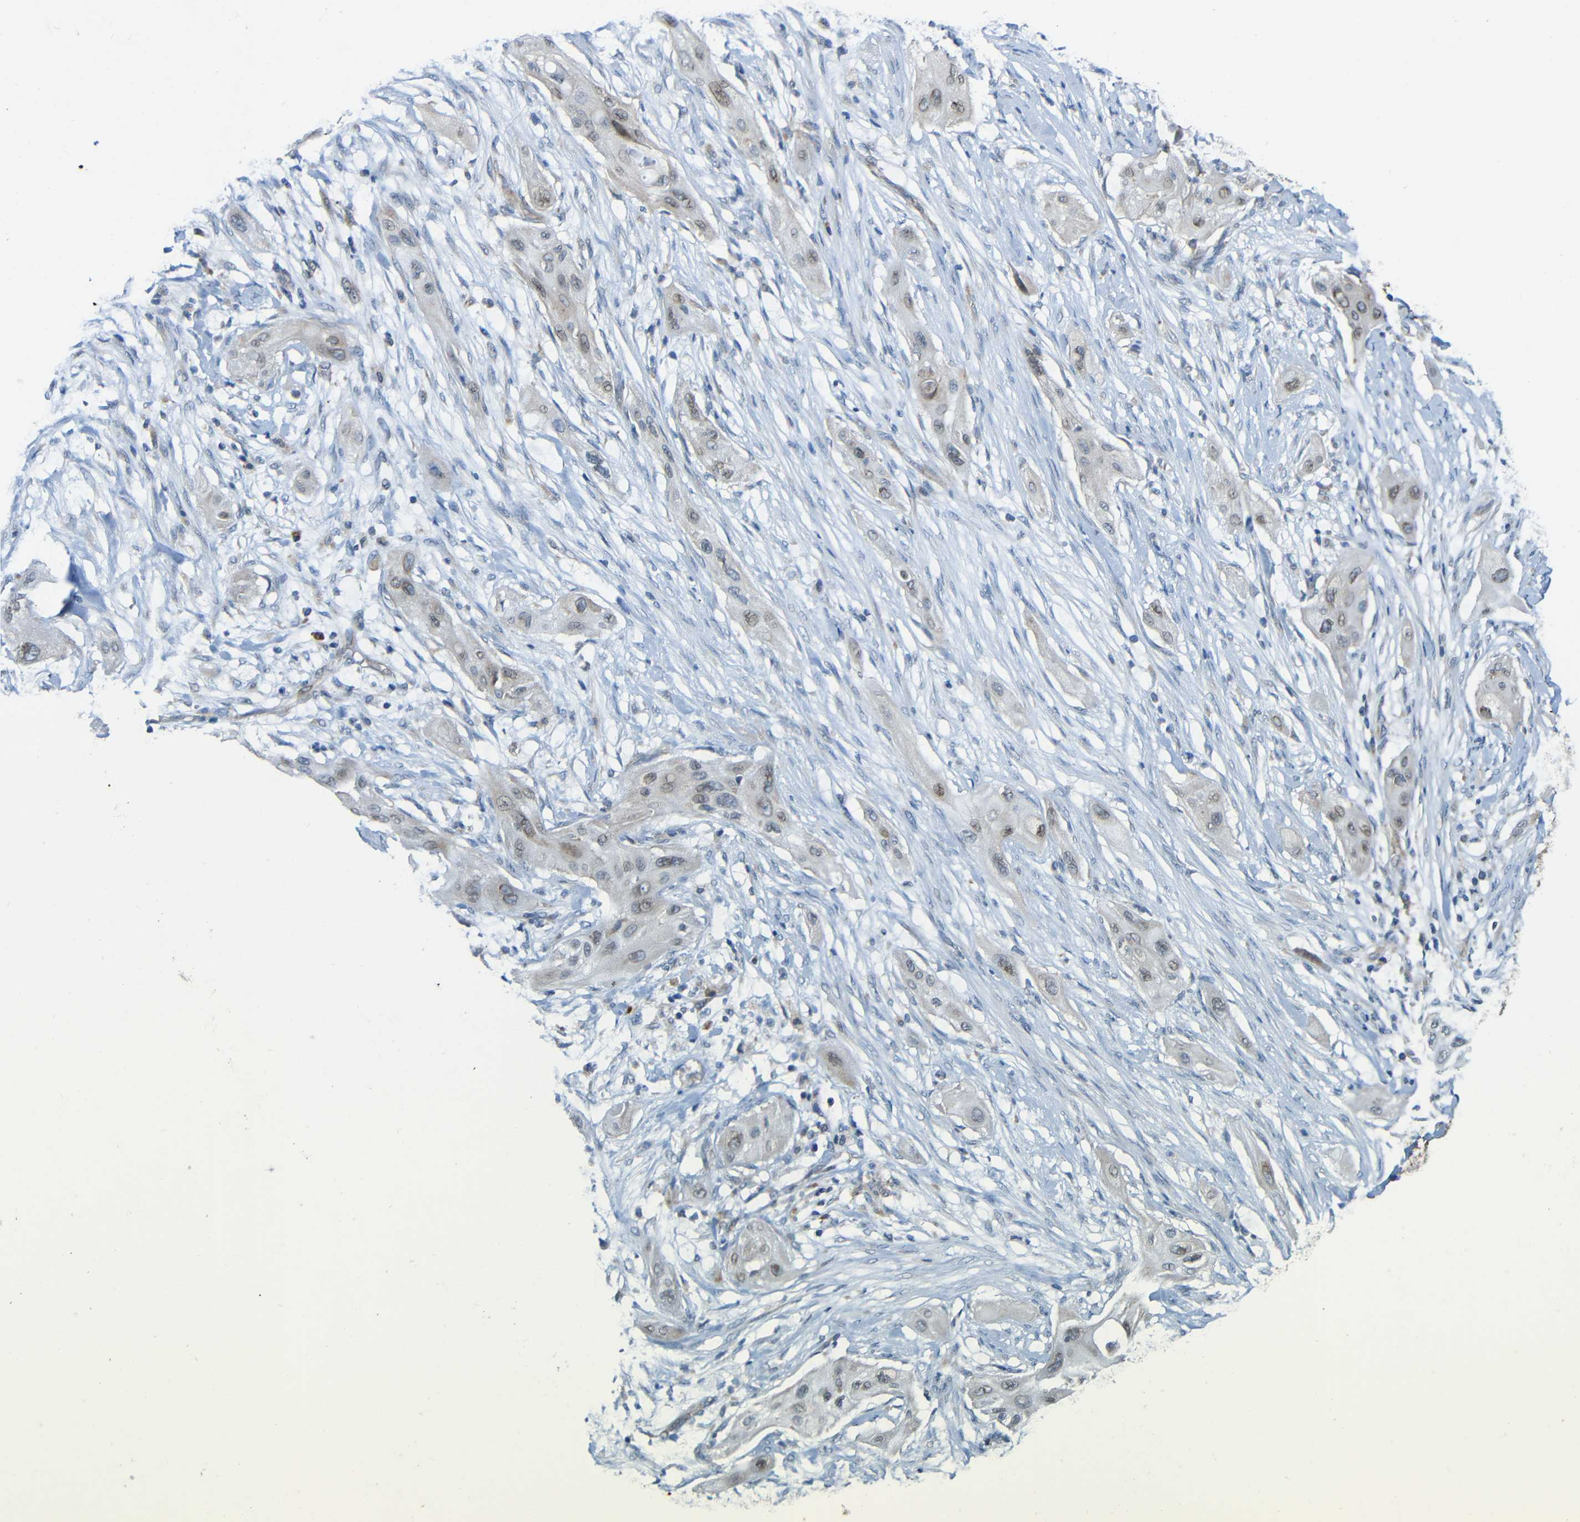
{"staining": {"intensity": "weak", "quantity": "25%-75%", "location": "nuclear"}, "tissue": "lung cancer", "cell_type": "Tumor cells", "image_type": "cancer", "snomed": [{"axis": "morphology", "description": "Squamous cell carcinoma, NOS"}, {"axis": "topography", "description": "Lung"}], "caption": "Immunohistochemical staining of lung cancer displays low levels of weak nuclear protein positivity in about 25%-75% of tumor cells.", "gene": "TMEM25", "patient": {"sex": "female", "age": 47}}